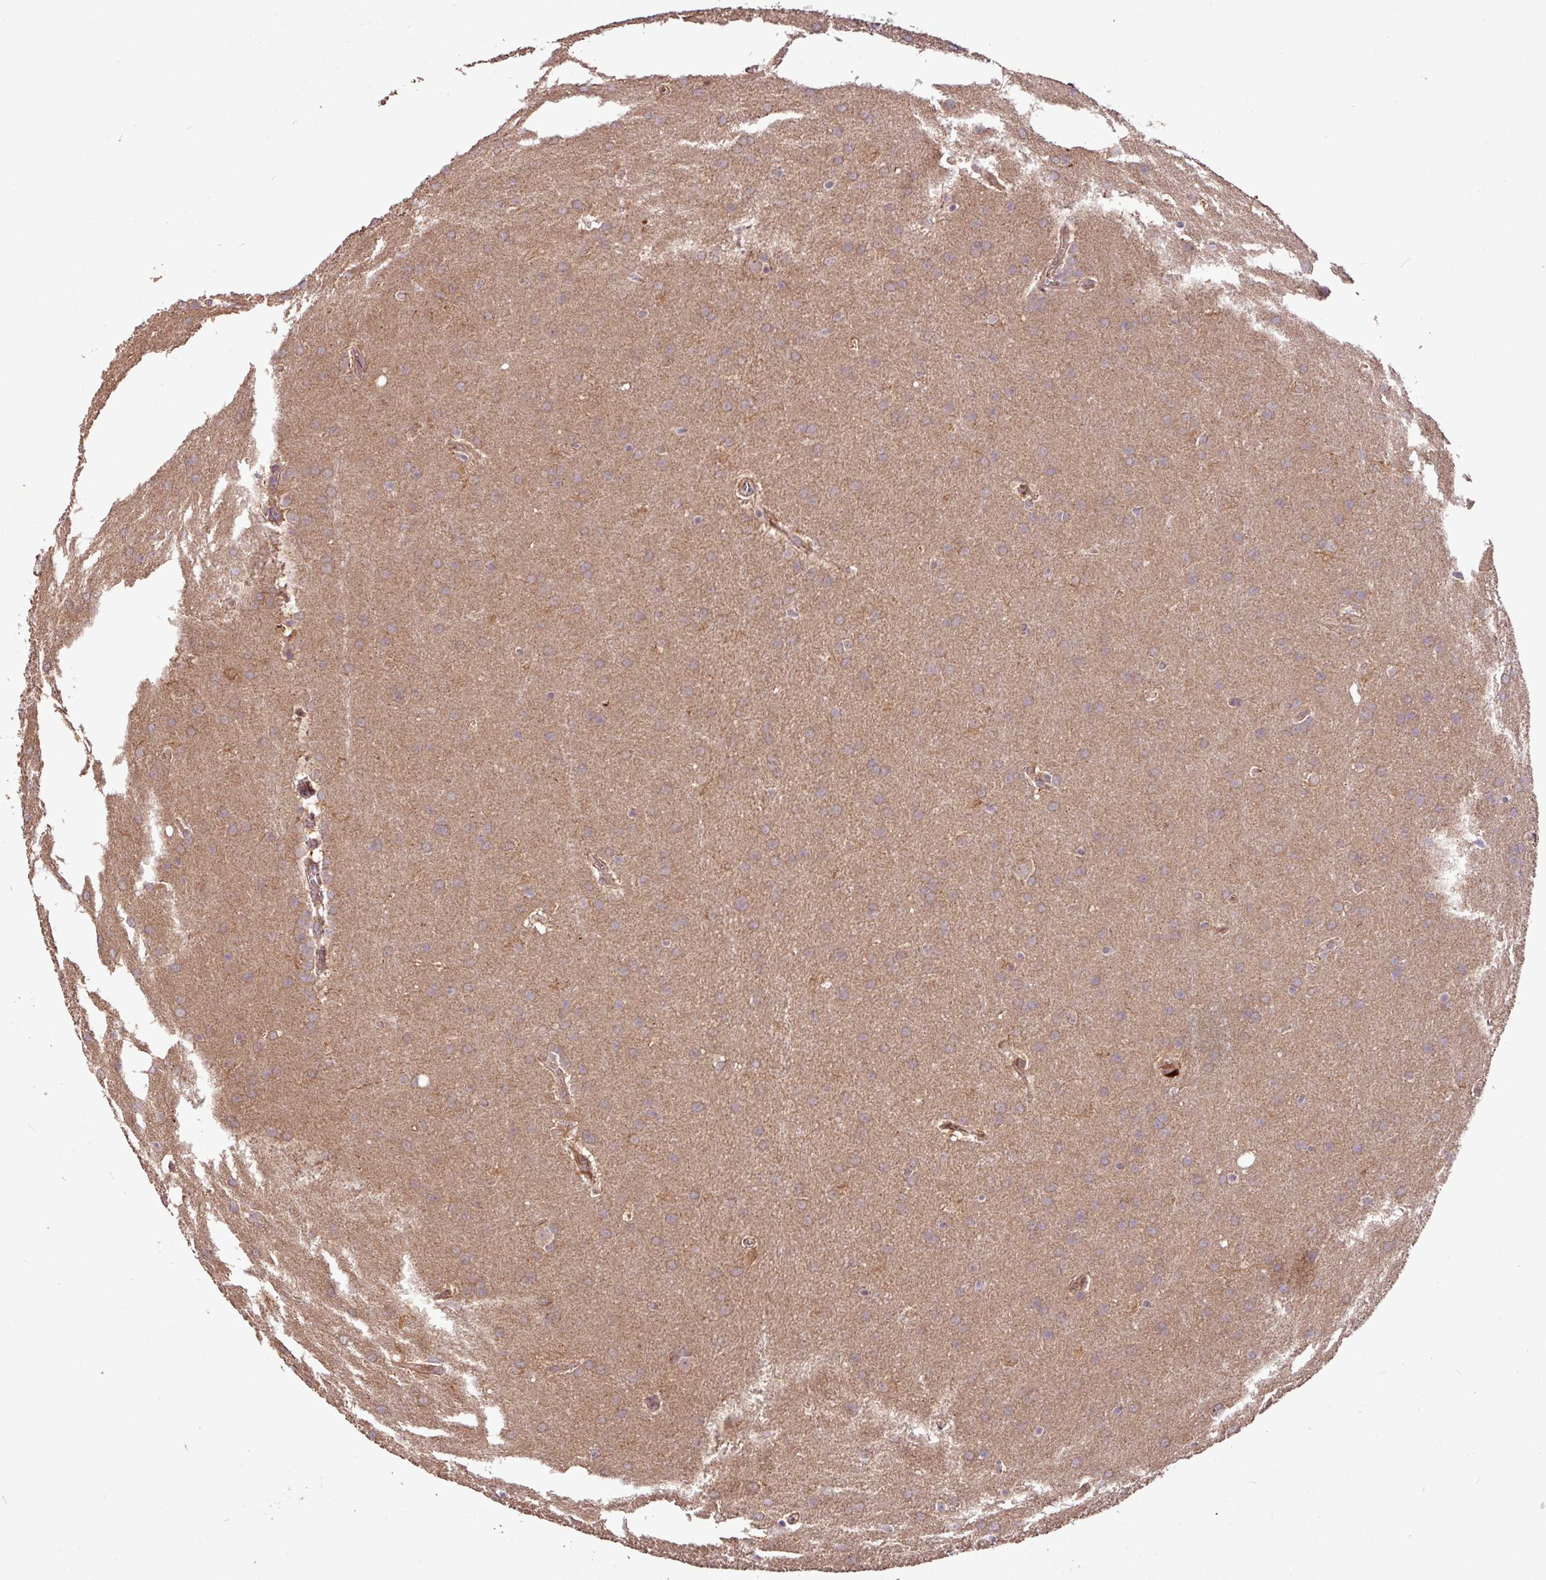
{"staining": {"intensity": "moderate", "quantity": ">75%", "location": "cytoplasmic/membranous"}, "tissue": "glioma", "cell_type": "Tumor cells", "image_type": "cancer", "snomed": [{"axis": "morphology", "description": "Glioma, malignant, Low grade"}, {"axis": "topography", "description": "Brain"}], "caption": "There is medium levels of moderate cytoplasmic/membranous positivity in tumor cells of glioma, as demonstrated by immunohistochemical staining (brown color).", "gene": "YPEL3", "patient": {"sex": "female", "age": 32}}